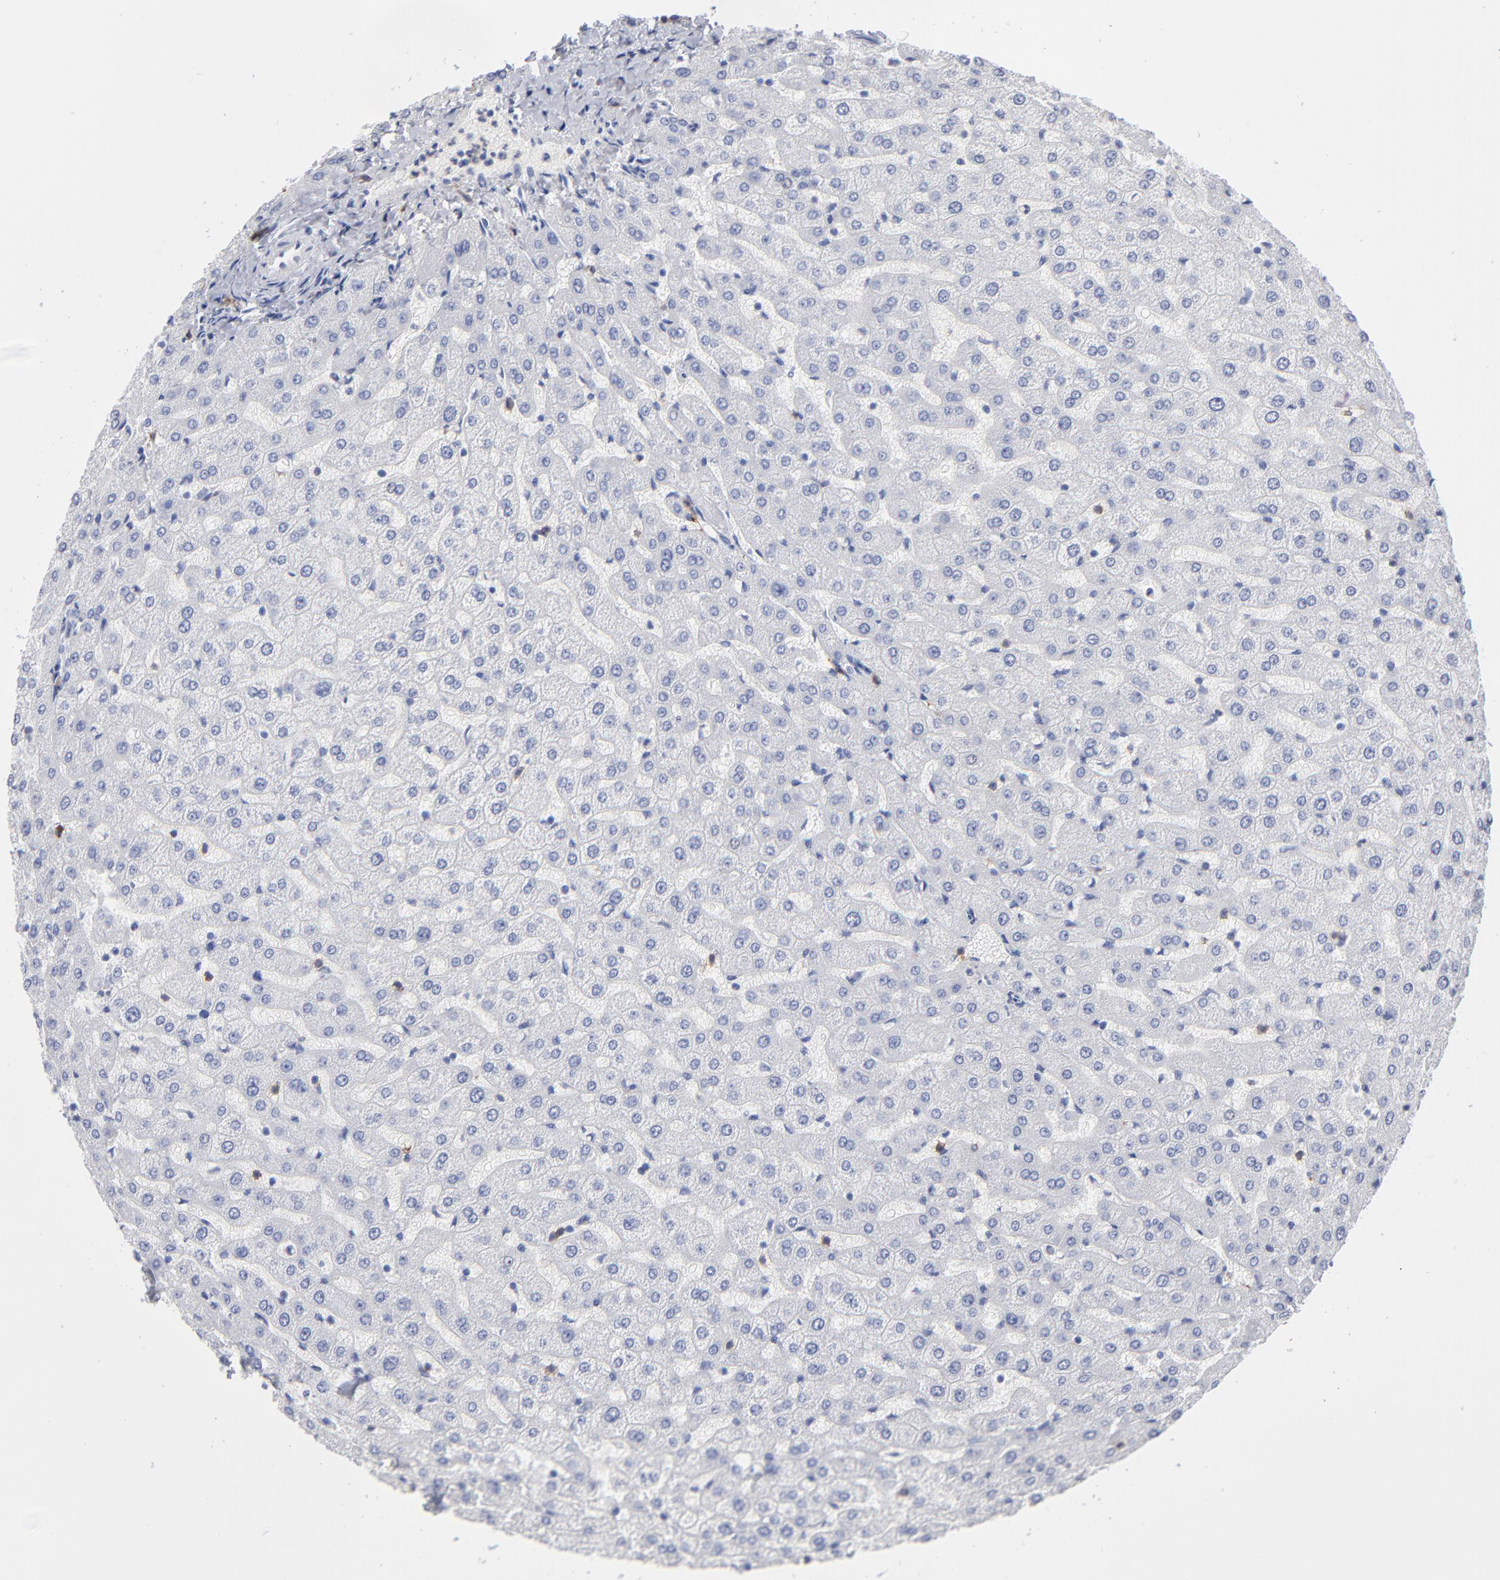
{"staining": {"intensity": "negative", "quantity": "none", "location": "none"}, "tissue": "liver", "cell_type": "Cholangiocytes", "image_type": "normal", "snomed": [{"axis": "morphology", "description": "Normal tissue, NOS"}, {"axis": "morphology", "description": "Fibrosis, NOS"}, {"axis": "topography", "description": "Liver"}], "caption": "The micrograph reveals no staining of cholangiocytes in benign liver. (DAB immunohistochemistry (IHC) with hematoxylin counter stain).", "gene": "LAT2", "patient": {"sex": "female", "age": 29}}